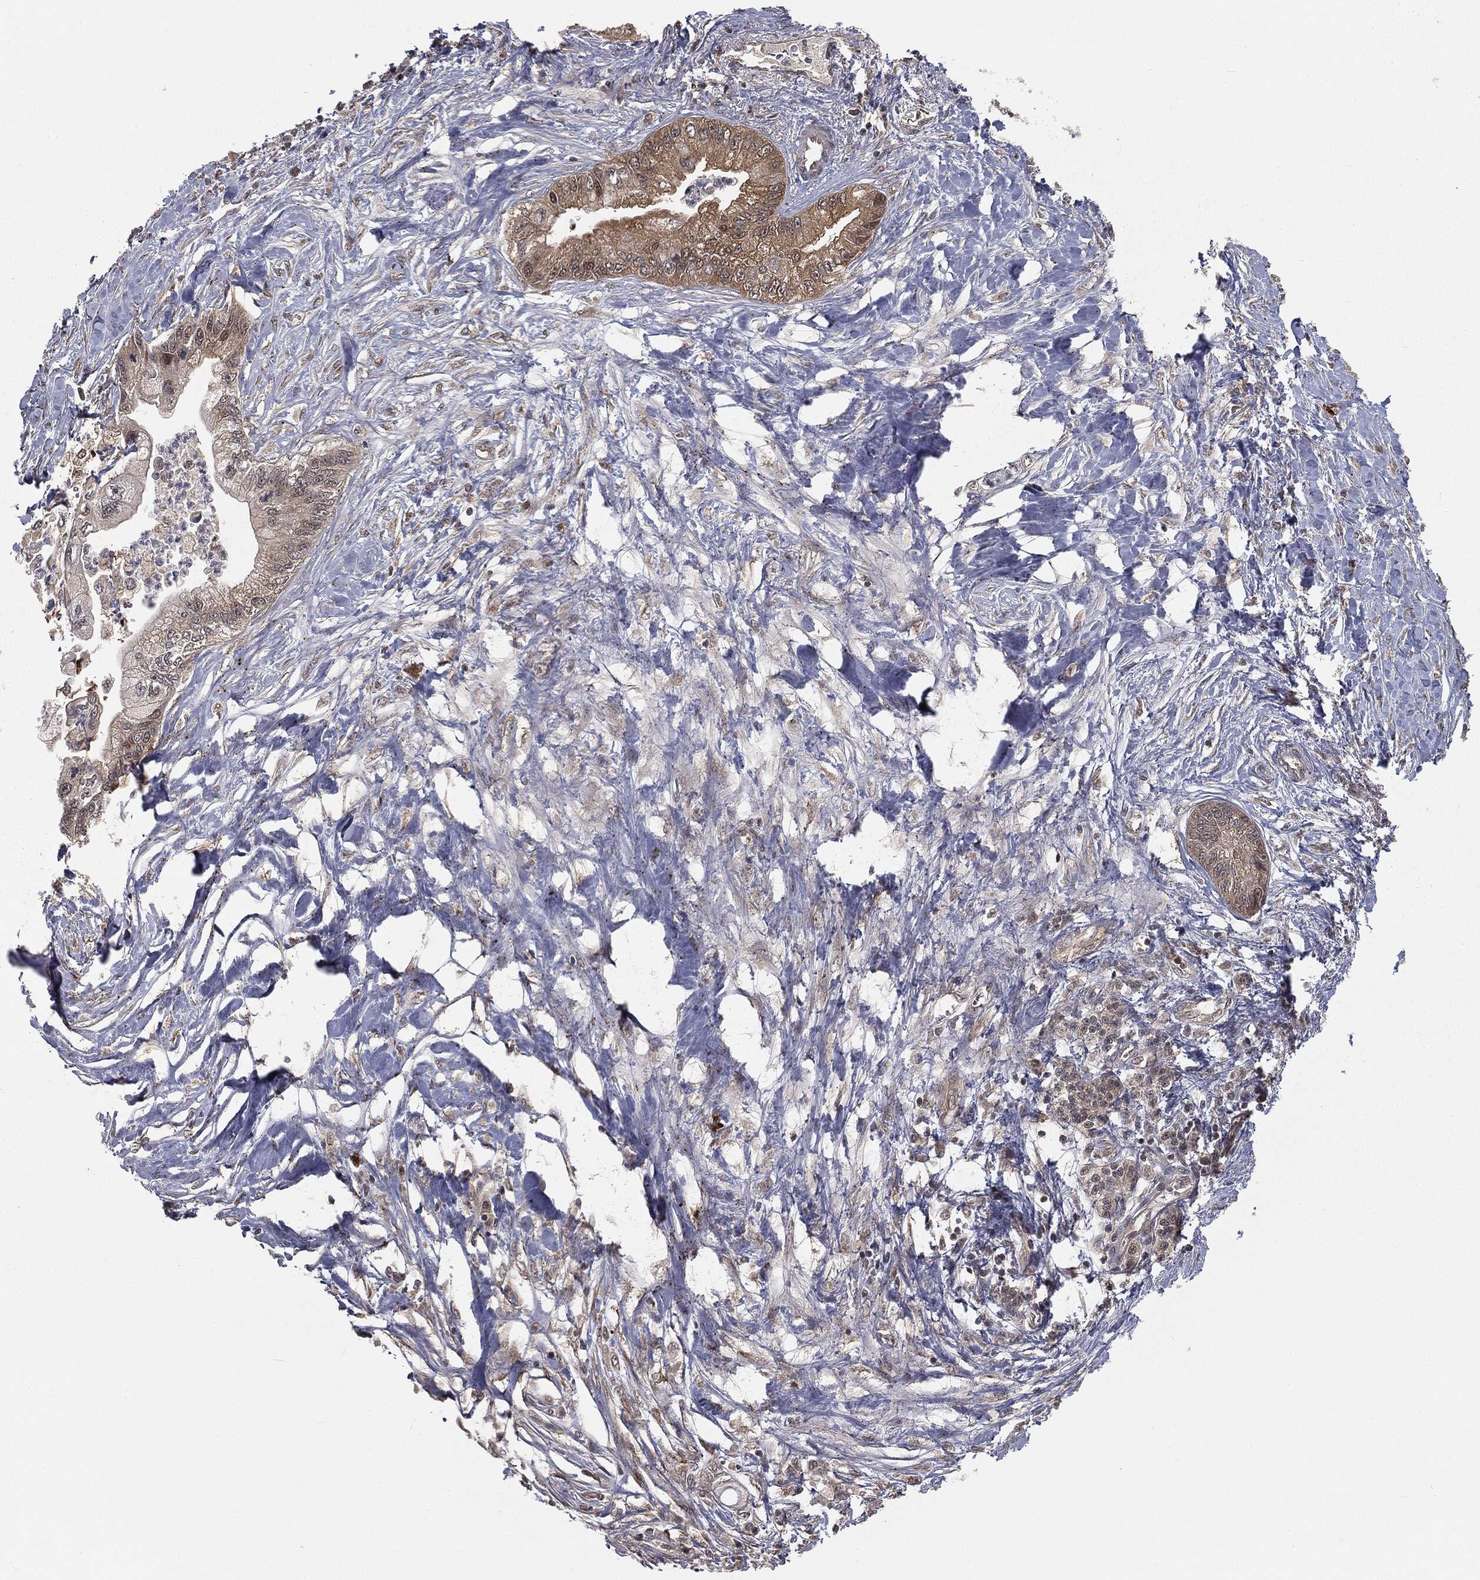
{"staining": {"intensity": "weak", "quantity": "25%-75%", "location": "cytoplasmic/membranous"}, "tissue": "pancreatic cancer", "cell_type": "Tumor cells", "image_type": "cancer", "snomed": [{"axis": "morphology", "description": "Adenocarcinoma, NOS"}, {"axis": "topography", "description": "Pancreas"}], "caption": "Protein analysis of pancreatic cancer (adenocarcinoma) tissue shows weak cytoplasmic/membranous expression in about 25%-75% of tumor cells. The protein is stained brown, and the nuclei are stained in blue (DAB (3,3'-diaminobenzidine) IHC with brightfield microscopy, high magnification).", "gene": "FBXO7", "patient": {"sex": "male", "age": 61}}